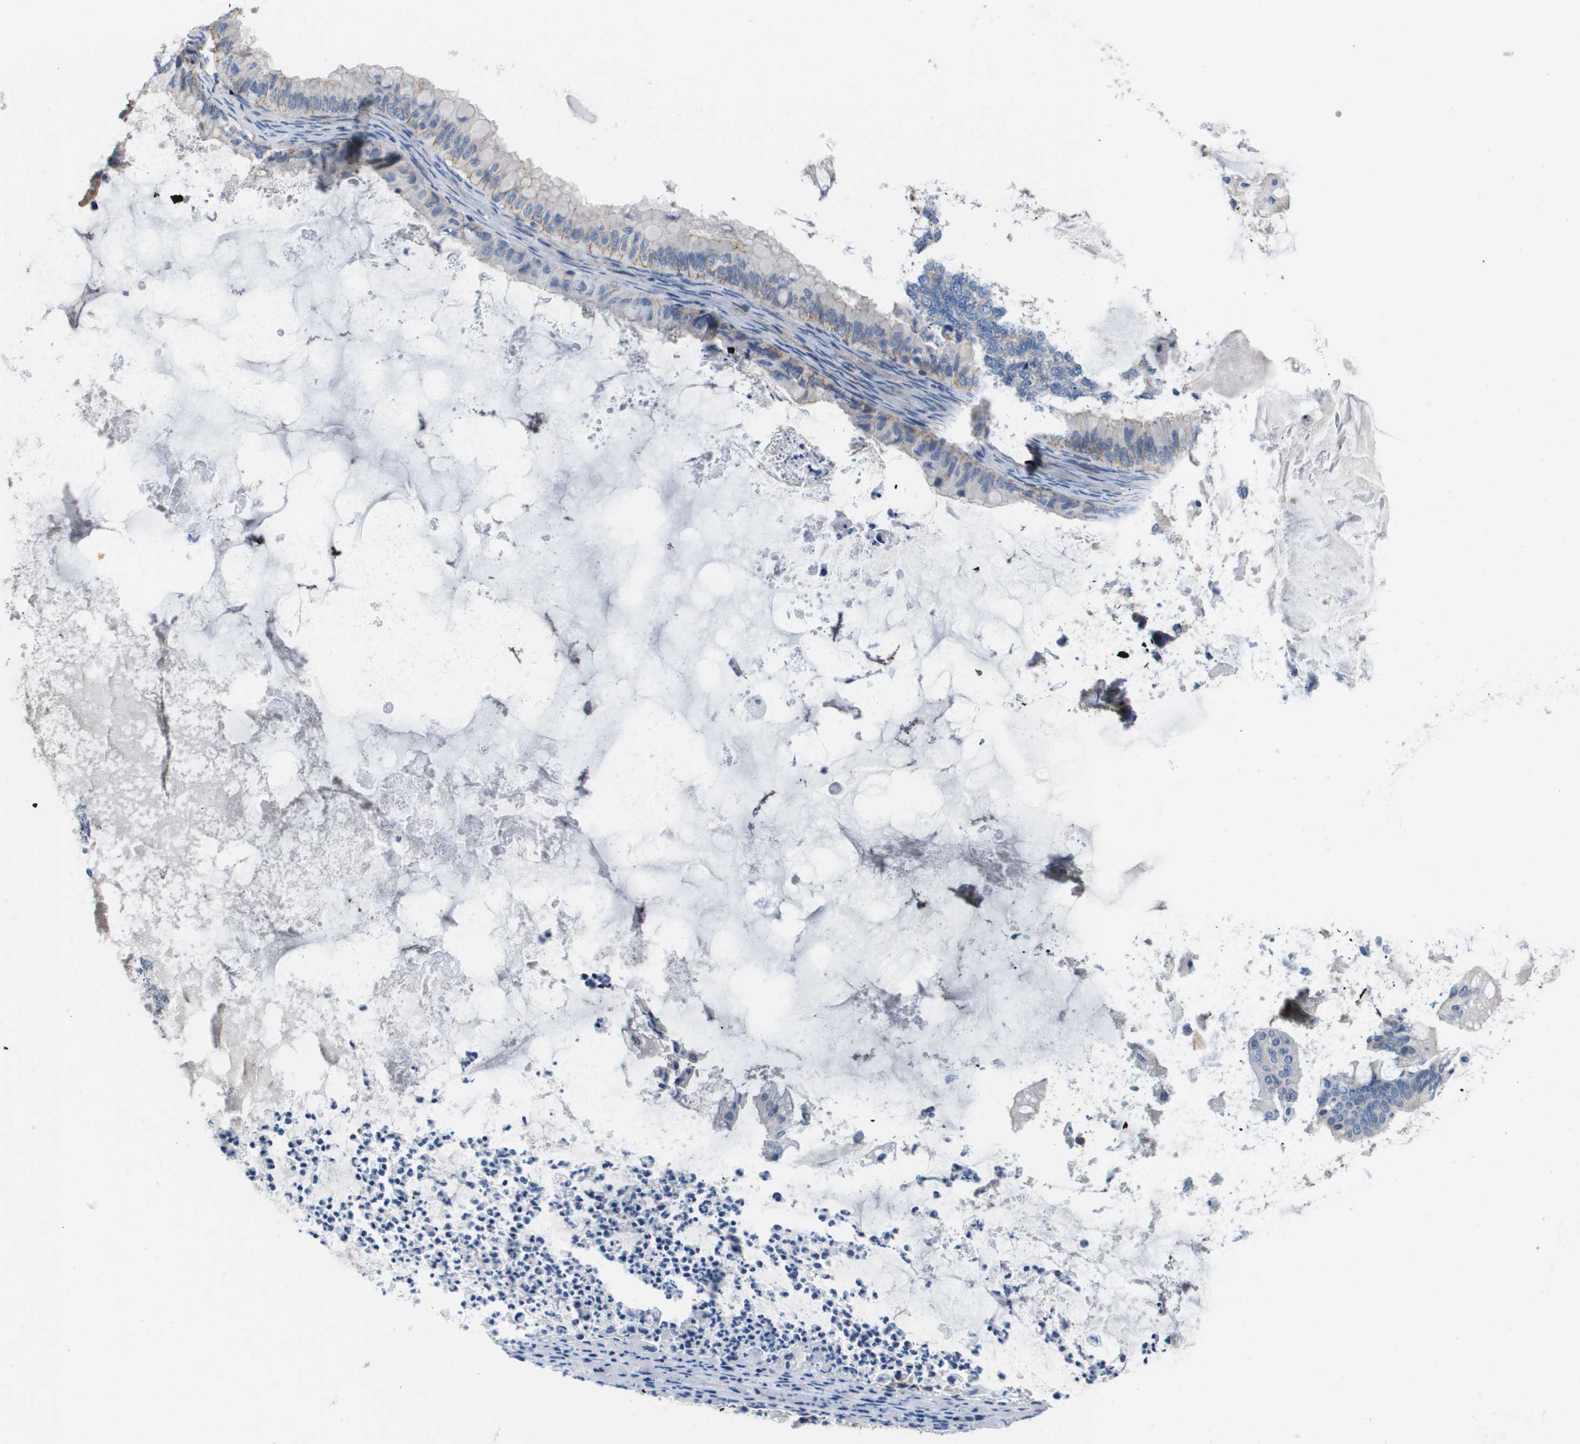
{"staining": {"intensity": "weak", "quantity": "25%-75%", "location": "cytoplasmic/membranous"}, "tissue": "ovarian cancer", "cell_type": "Tumor cells", "image_type": "cancer", "snomed": [{"axis": "morphology", "description": "Cystadenocarcinoma, mucinous, NOS"}, {"axis": "topography", "description": "Ovary"}], "caption": "A brown stain highlights weak cytoplasmic/membranous staining of a protein in ovarian mucinous cystadenocarcinoma tumor cells.", "gene": "LPP", "patient": {"sex": "female", "age": 80}}